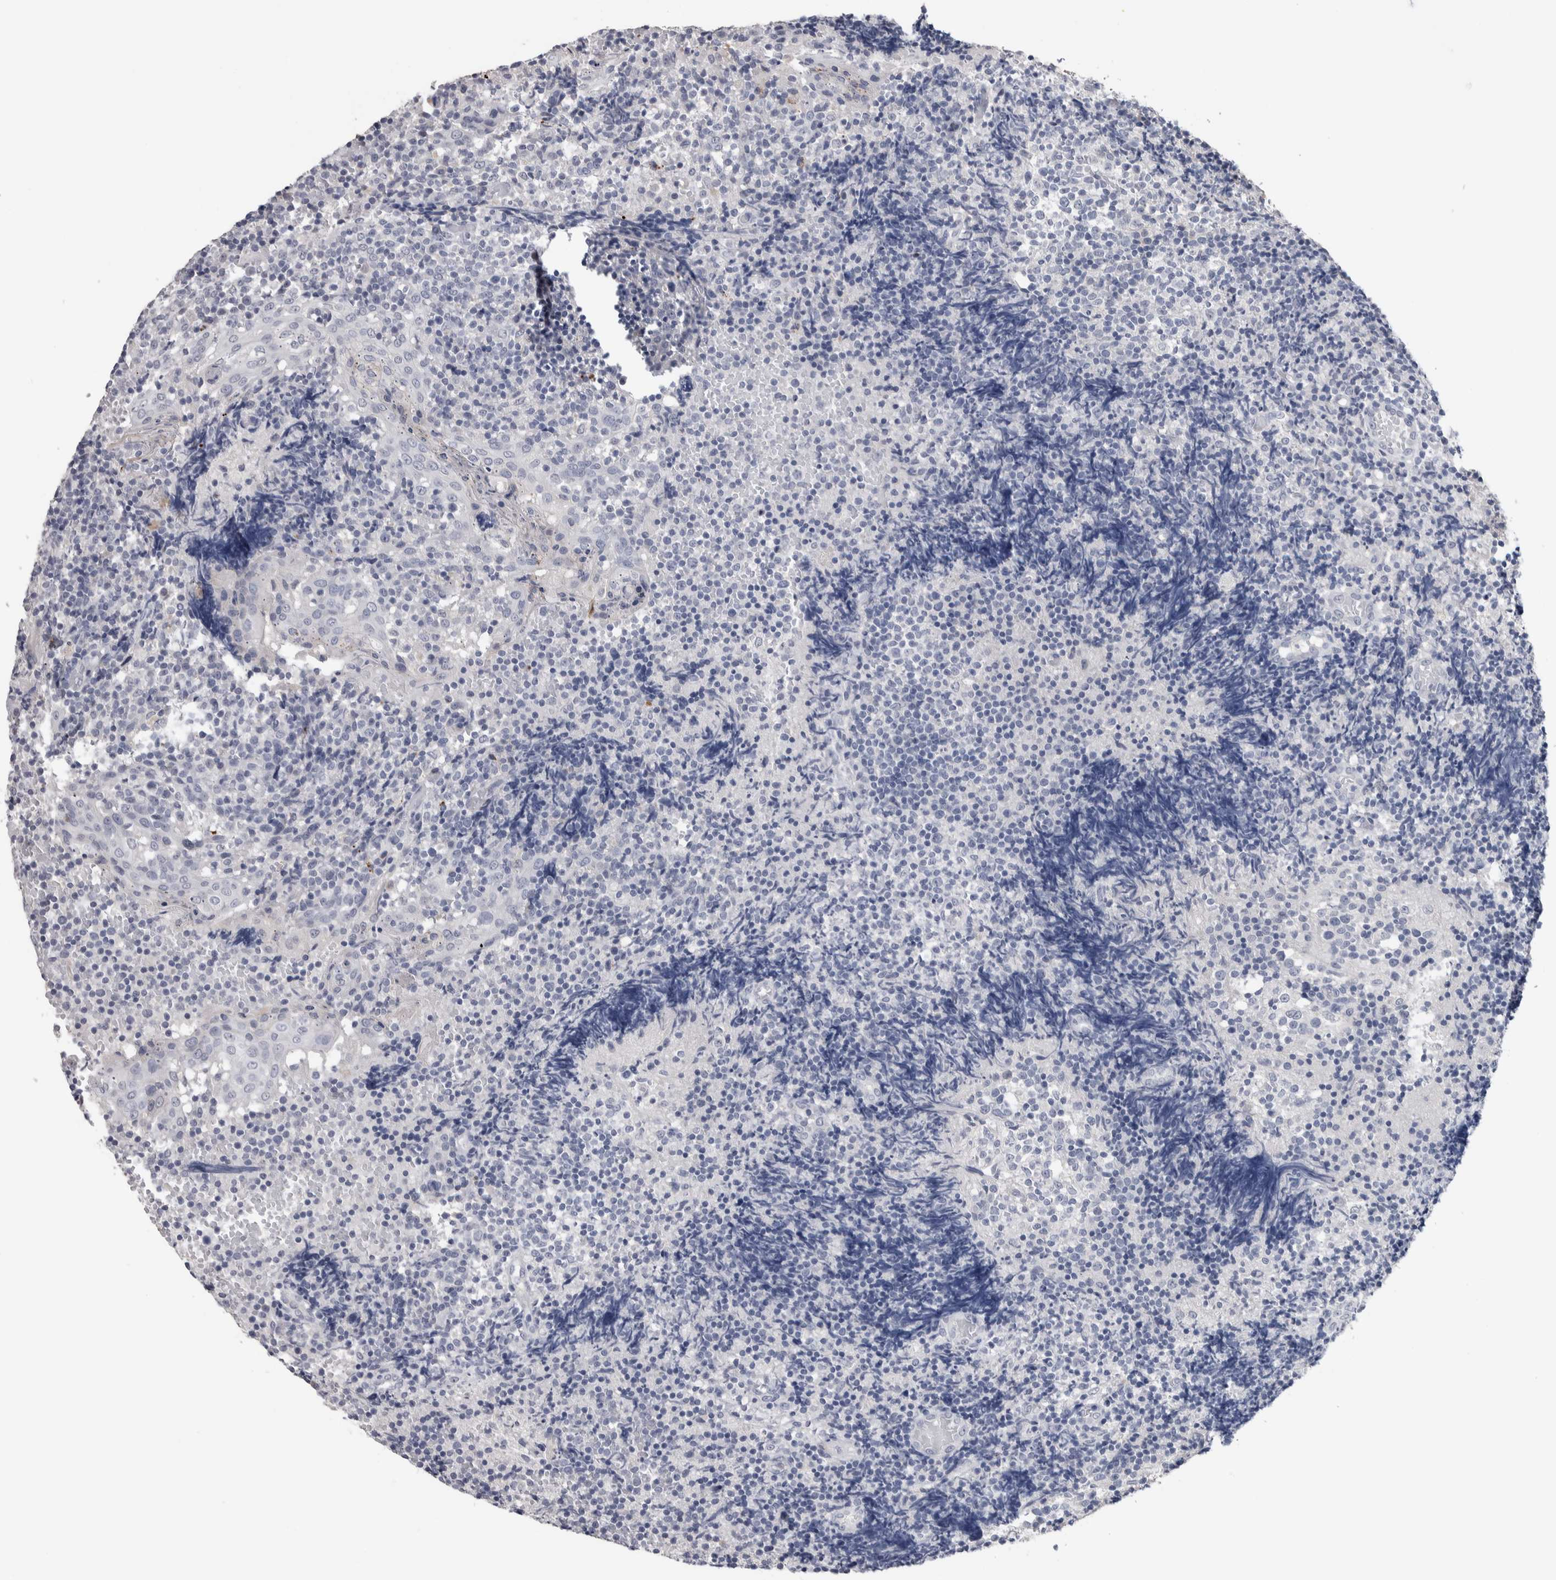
{"staining": {"intensity": "negative", "quantity": "none", "location": "none"}, "tissue": "tonsil", "cell_type": "Germinal center cells", "image_type": "normal", "snomed": [{"axis": "morphology", "description": "Normal tissue, NOS"}, {"axis": "topography", "description": "Tonsil"}], "caption": "This is an IHC histopathology image of normal tonsil. There is no staining in germinal center cells.", "gene": "TMEM102", "patient": {"sex": "female", "age": 19}}